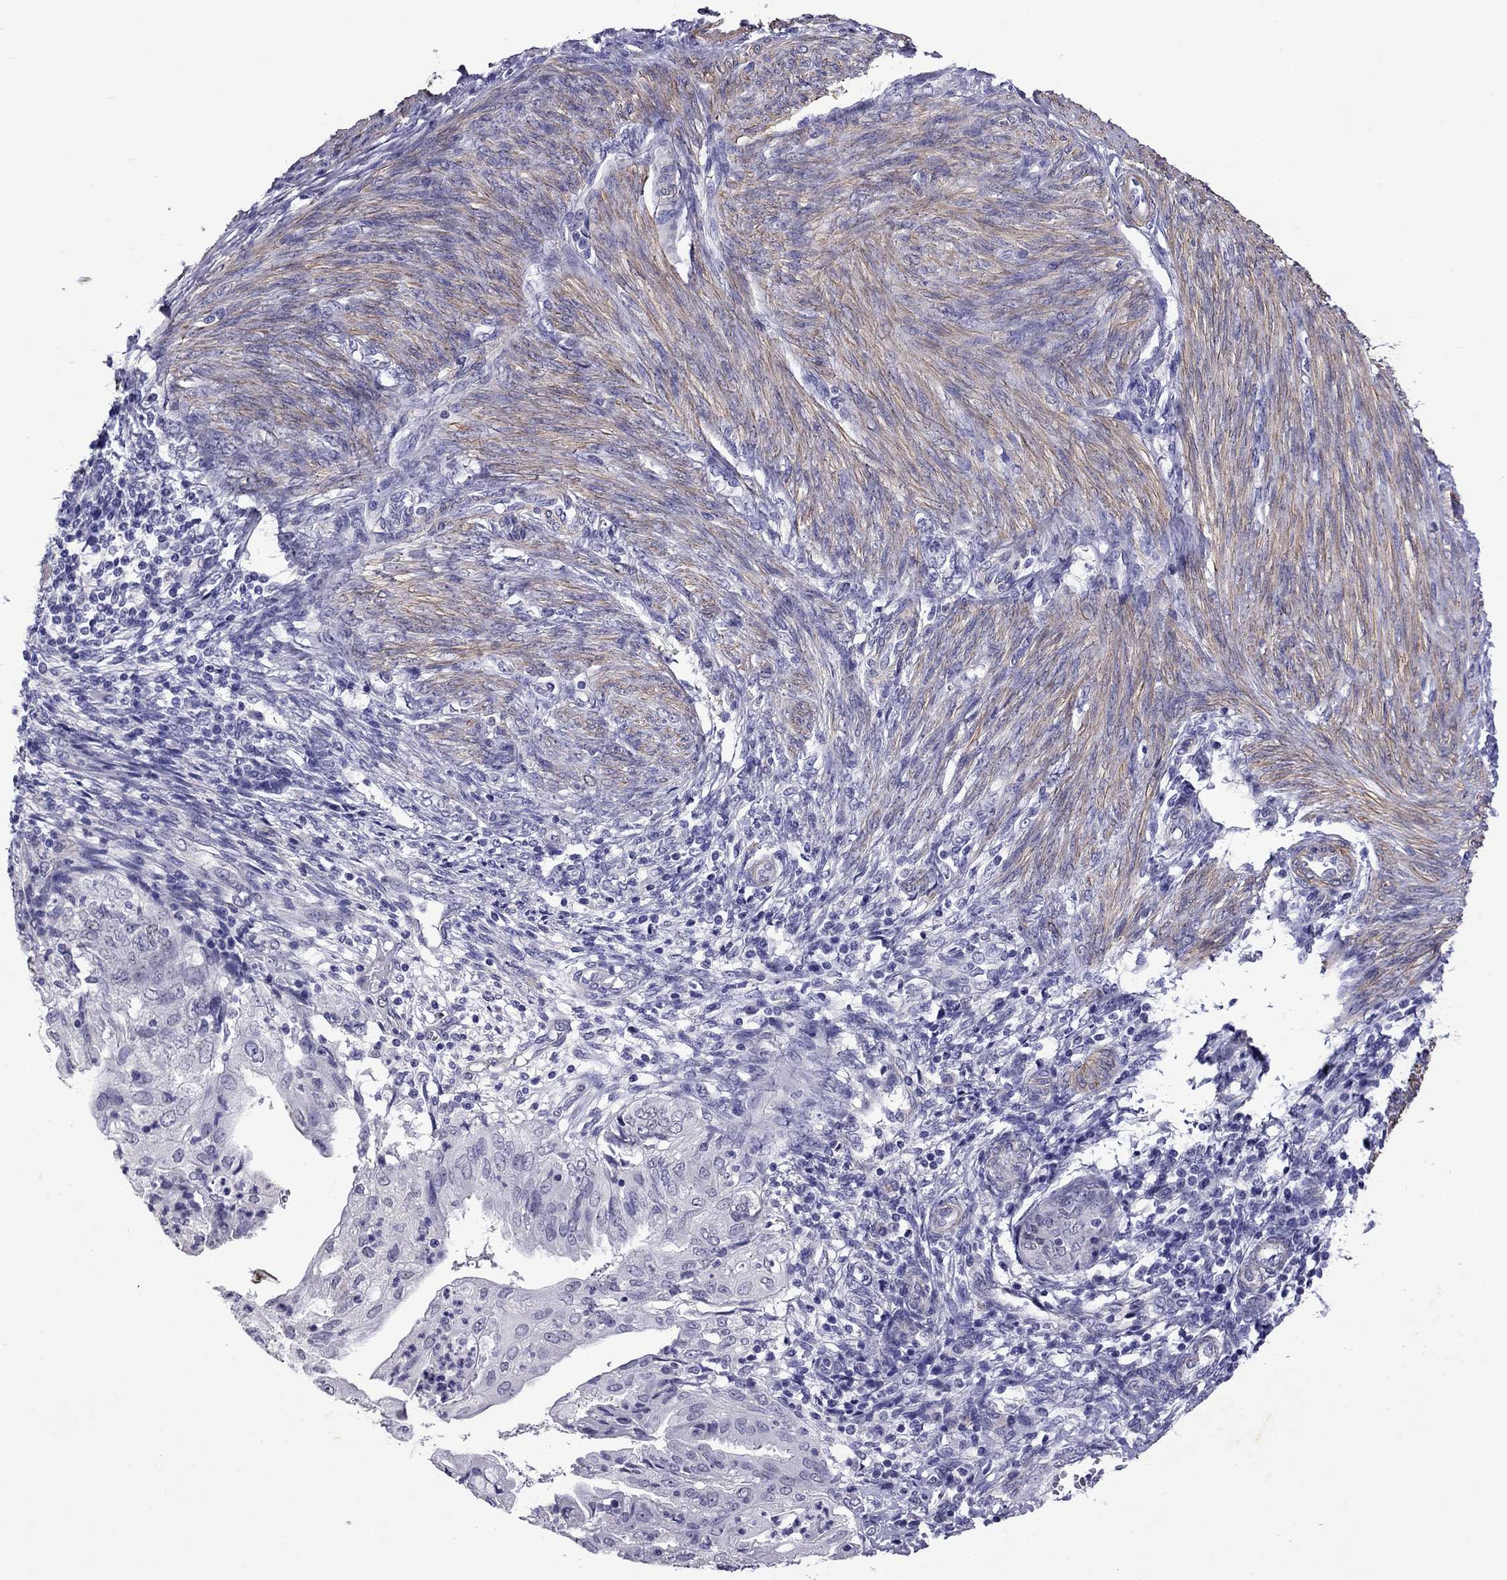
{"staining": {"intensity": "negative", "quantity": "none", "location": "none"}, "tissue": "endometrial cancer", "cell_type": "Tumor cells", "image_type": "cancer", "snomed": [{"axis": "morphology", "description": "Adenocarcinoma, NOS"}, {"axis": "topography", "description": "Endometrium"}], "caption": "The photomicrograph exhibits no staining of tumor cells in endometrial cancer (adenocarcinoma). The staining was performed using DAB to visualize the protein expression in brown, while the nuclei were stained in blue with hematoxylin (Magnification: 20x).", "gene": "CHRNA5", "patient": {"sex": "female", "age": 68}}